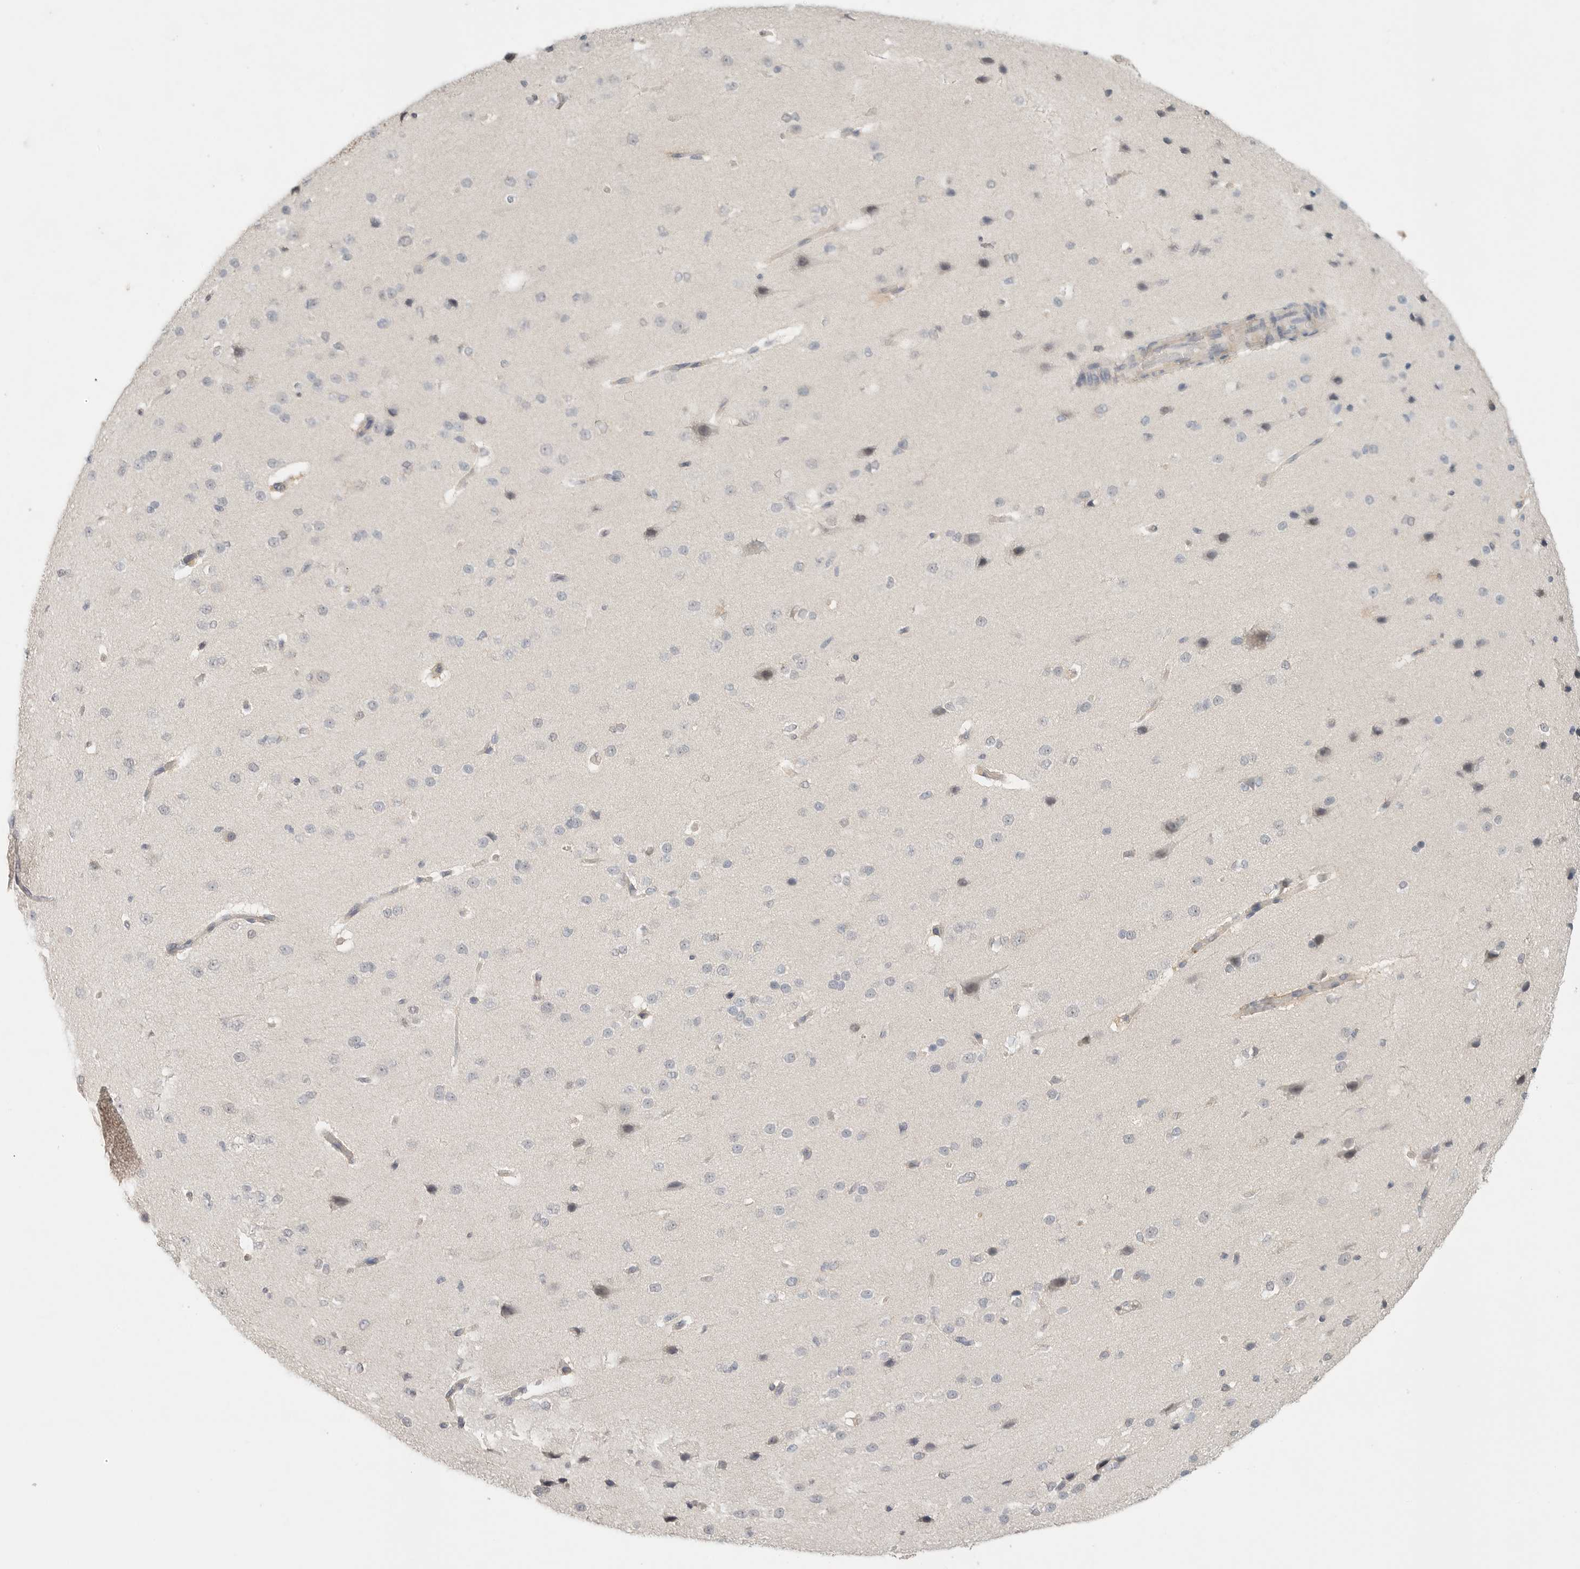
{"staining": {"intensity": "weak", "quantity": "<25%", "location": "cytoplasmic/membranous"}, "tissue": "cerebral cortex", "cell_type": "Endothelial cells", "image_type": "normal", "snomed": [{"axis": "morphology", "description": "Normal tissue, NOS"}, {"axis": "morphology", "description": "Developmental malformation"}, {"axis": "topography", "description": "Cerebral cortex"}], "caption": "Protein analysis of normal cerebral cortex demonstrates no significant expression in endothelial cells.", "gene": "HDAC6", "patient": {"sex": "female", "age": 30}}